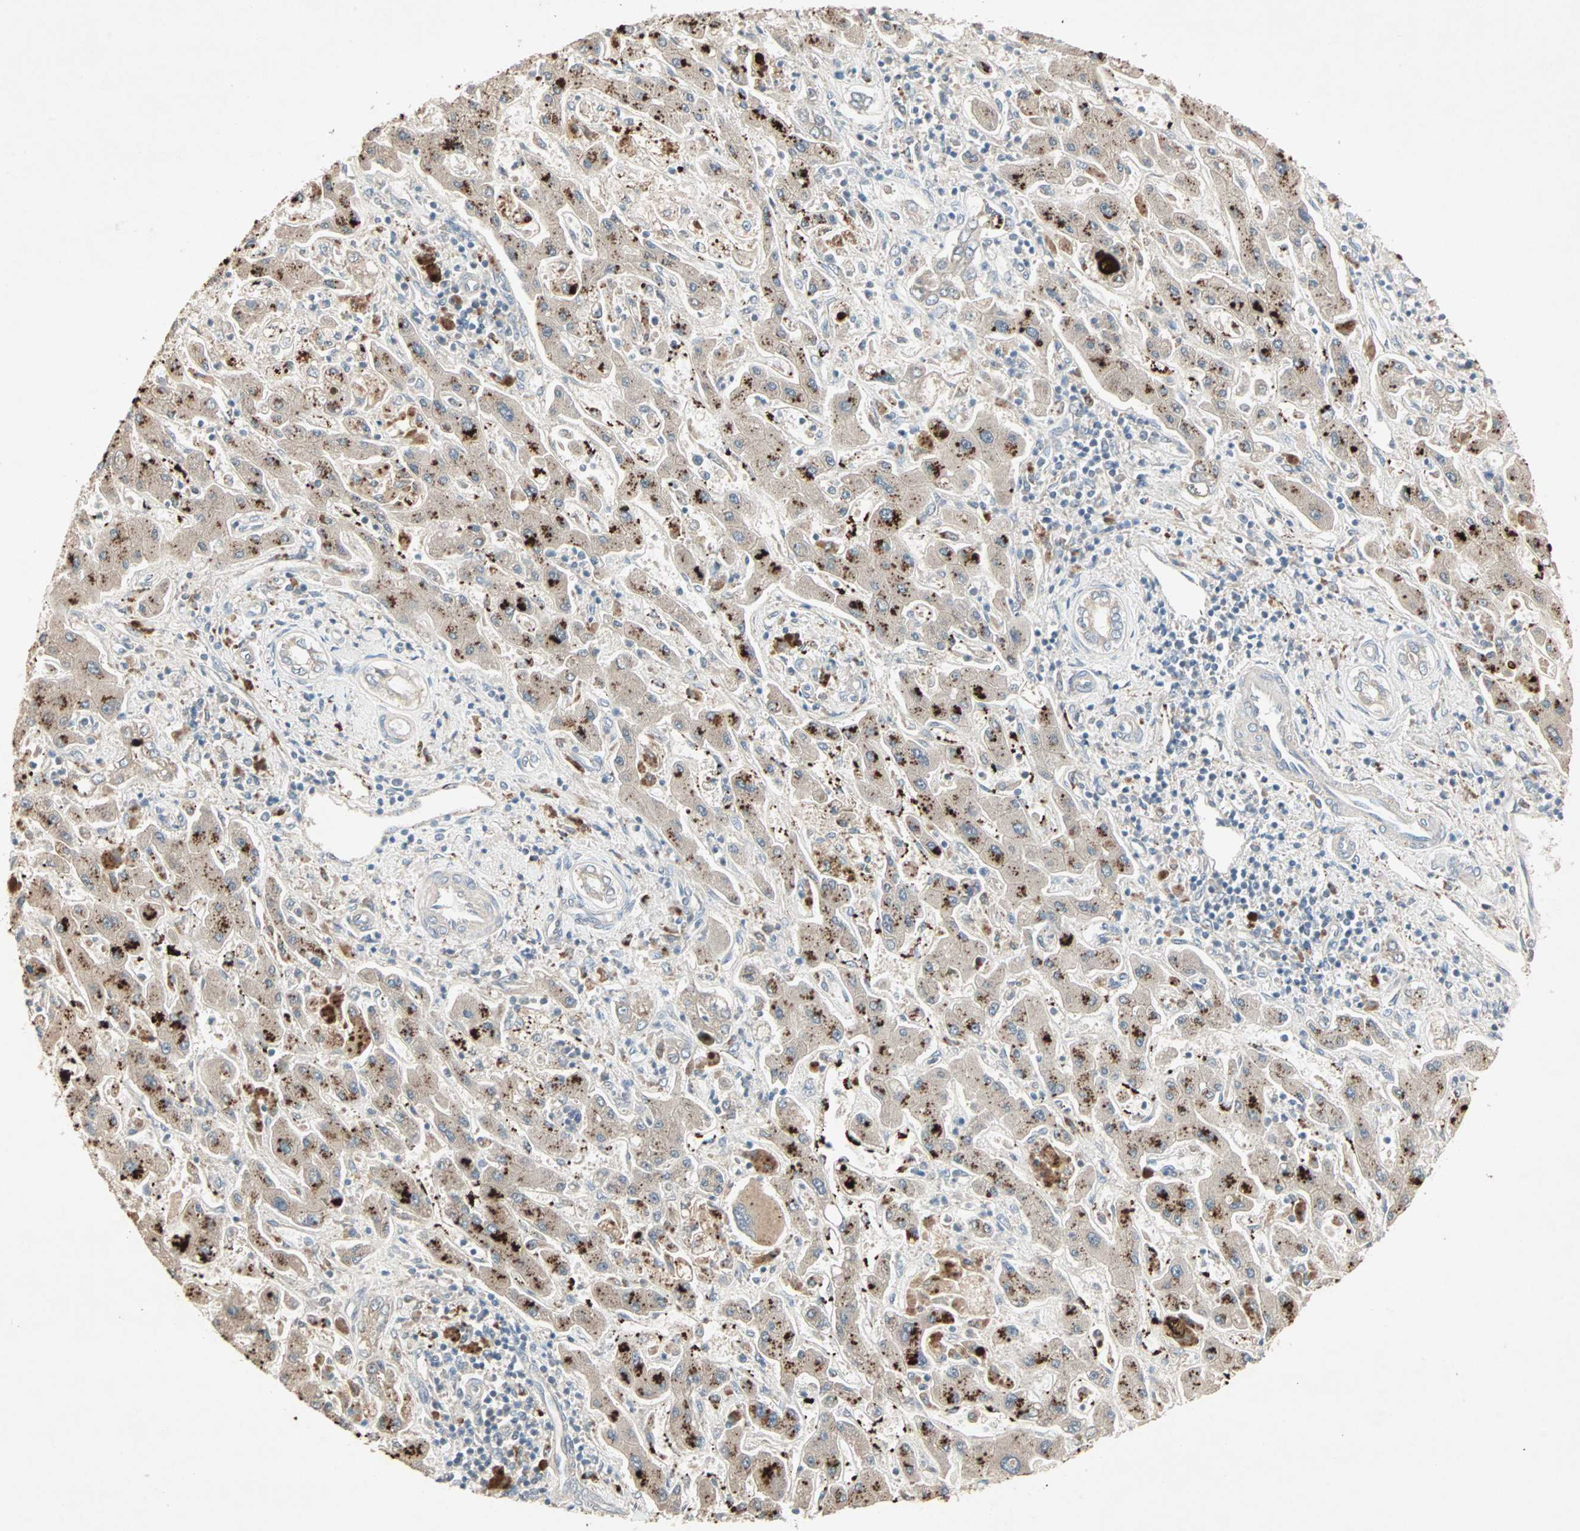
{"staining": {"intensity": "strong", "quantity": "25%-75%", "location": "cytoplasmic/membranous"}, "tissue": "liver cancer", "cell_type": "Tumor cells", "image_type": "cancer", "snomed": [{"axis": "morphology", "description": "Cholangiocarcinoma"}, {"axis": "topography", "description": "Liver"}], "caption": "Tumor cells exhibit strong cytoplasmic/membranous staining in about 25%-75% of cells in cholangiocarcinoma (liver).", "gene": "JMJD7-PLA2G4B", "patient": {"sex": "male", "age": 50}}